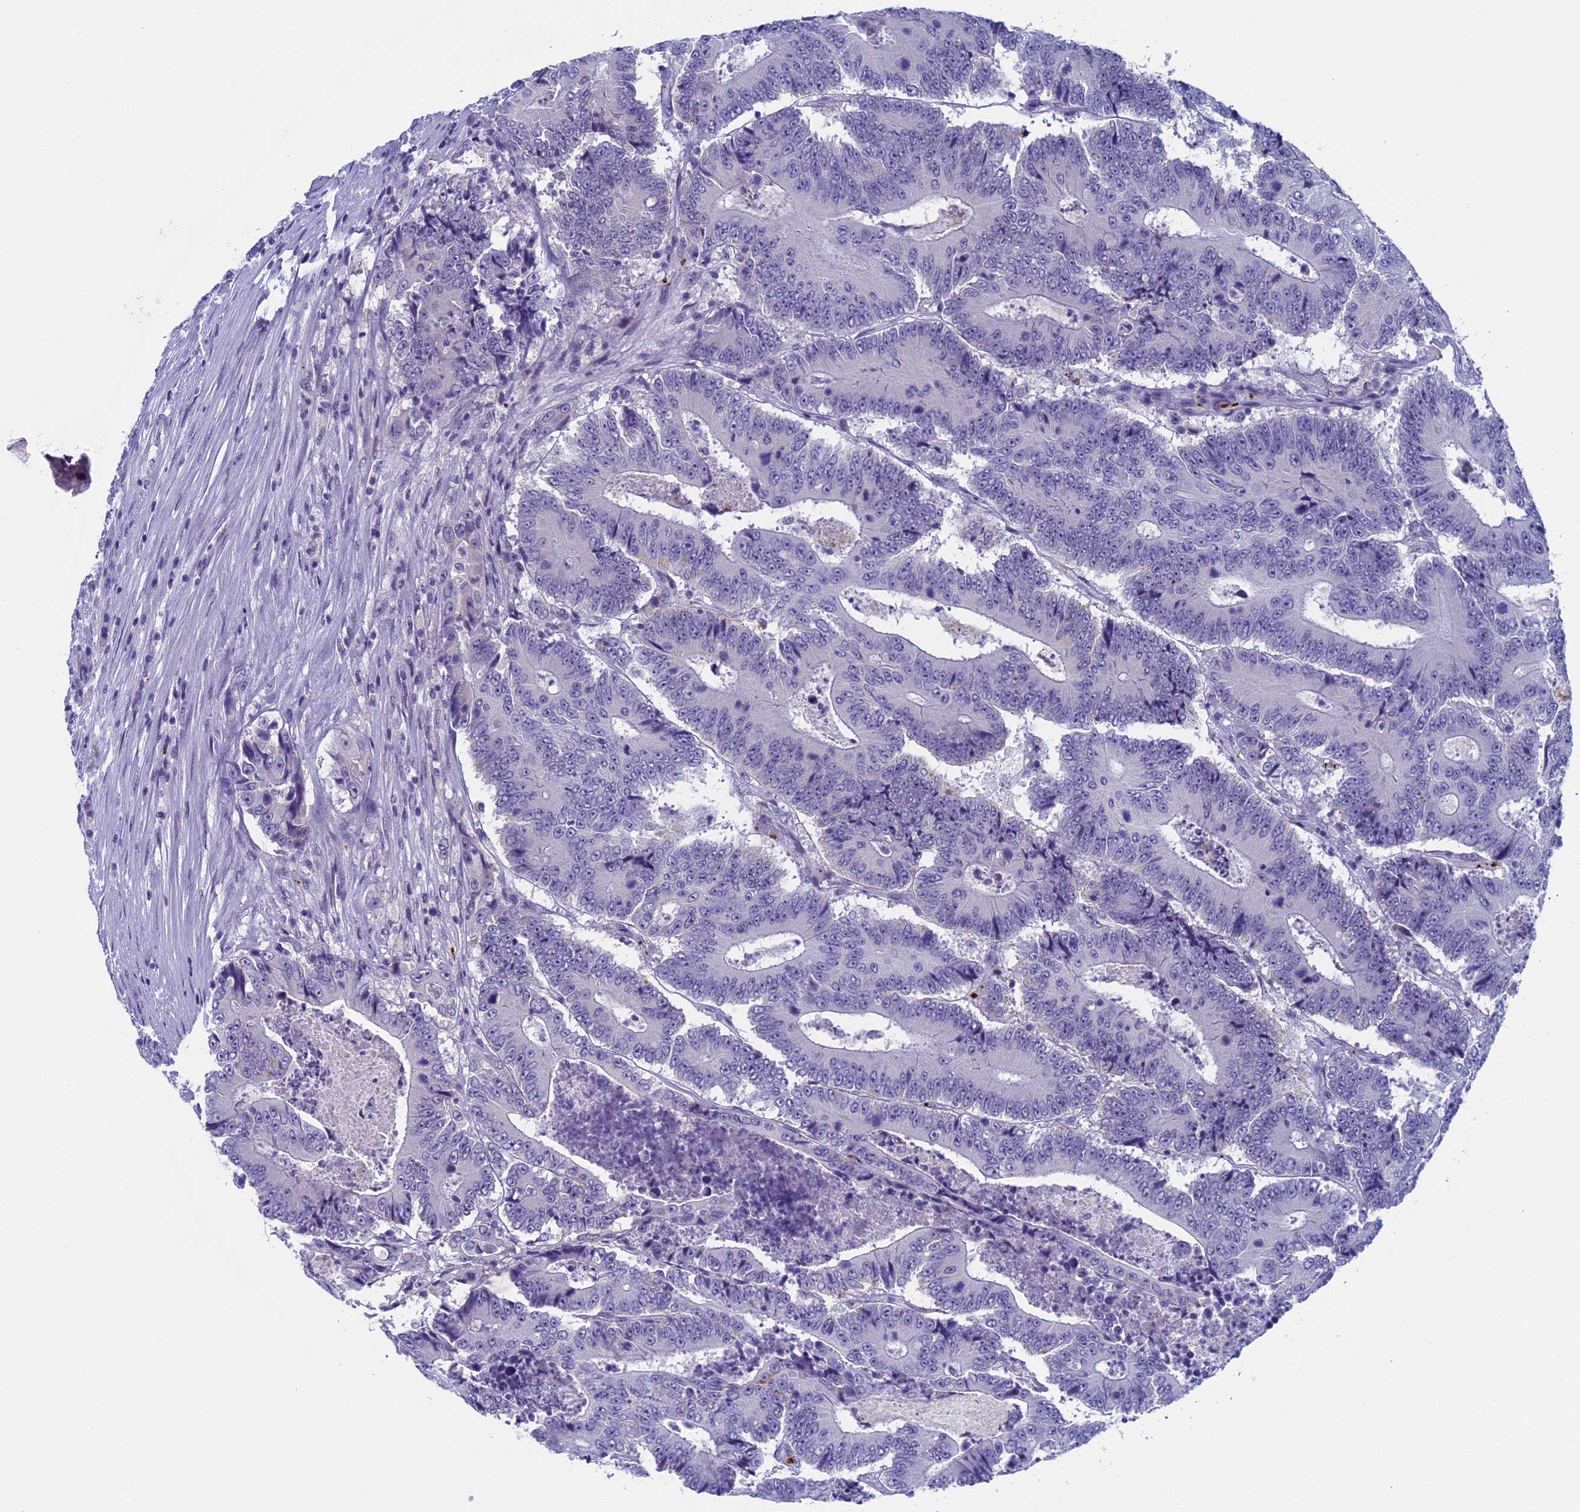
{"staining": {"intensity": "negative", "quantity": "none", "location": "none"}, "tissue": "colorectal cancer", "cell_type": "Tumor cells", "image_type": "cancer", "snomed": [{"axis": "morphology", "description": "Adenocarcinoma, NOS"}, {"axis": "topography", "description": "Colon"}], "caption": "Colorectal cancer (adenocarcinoma) was stained to show a protein in brown. There is no significant positivity in tumor cells. Brightfield microscopy of immunohistochemistry stained with DAB (brown) and hematoxylin (blue), captured at high magnification.", "gene": "AIFM2", "patient": {"sex": "male", "age": 83}}